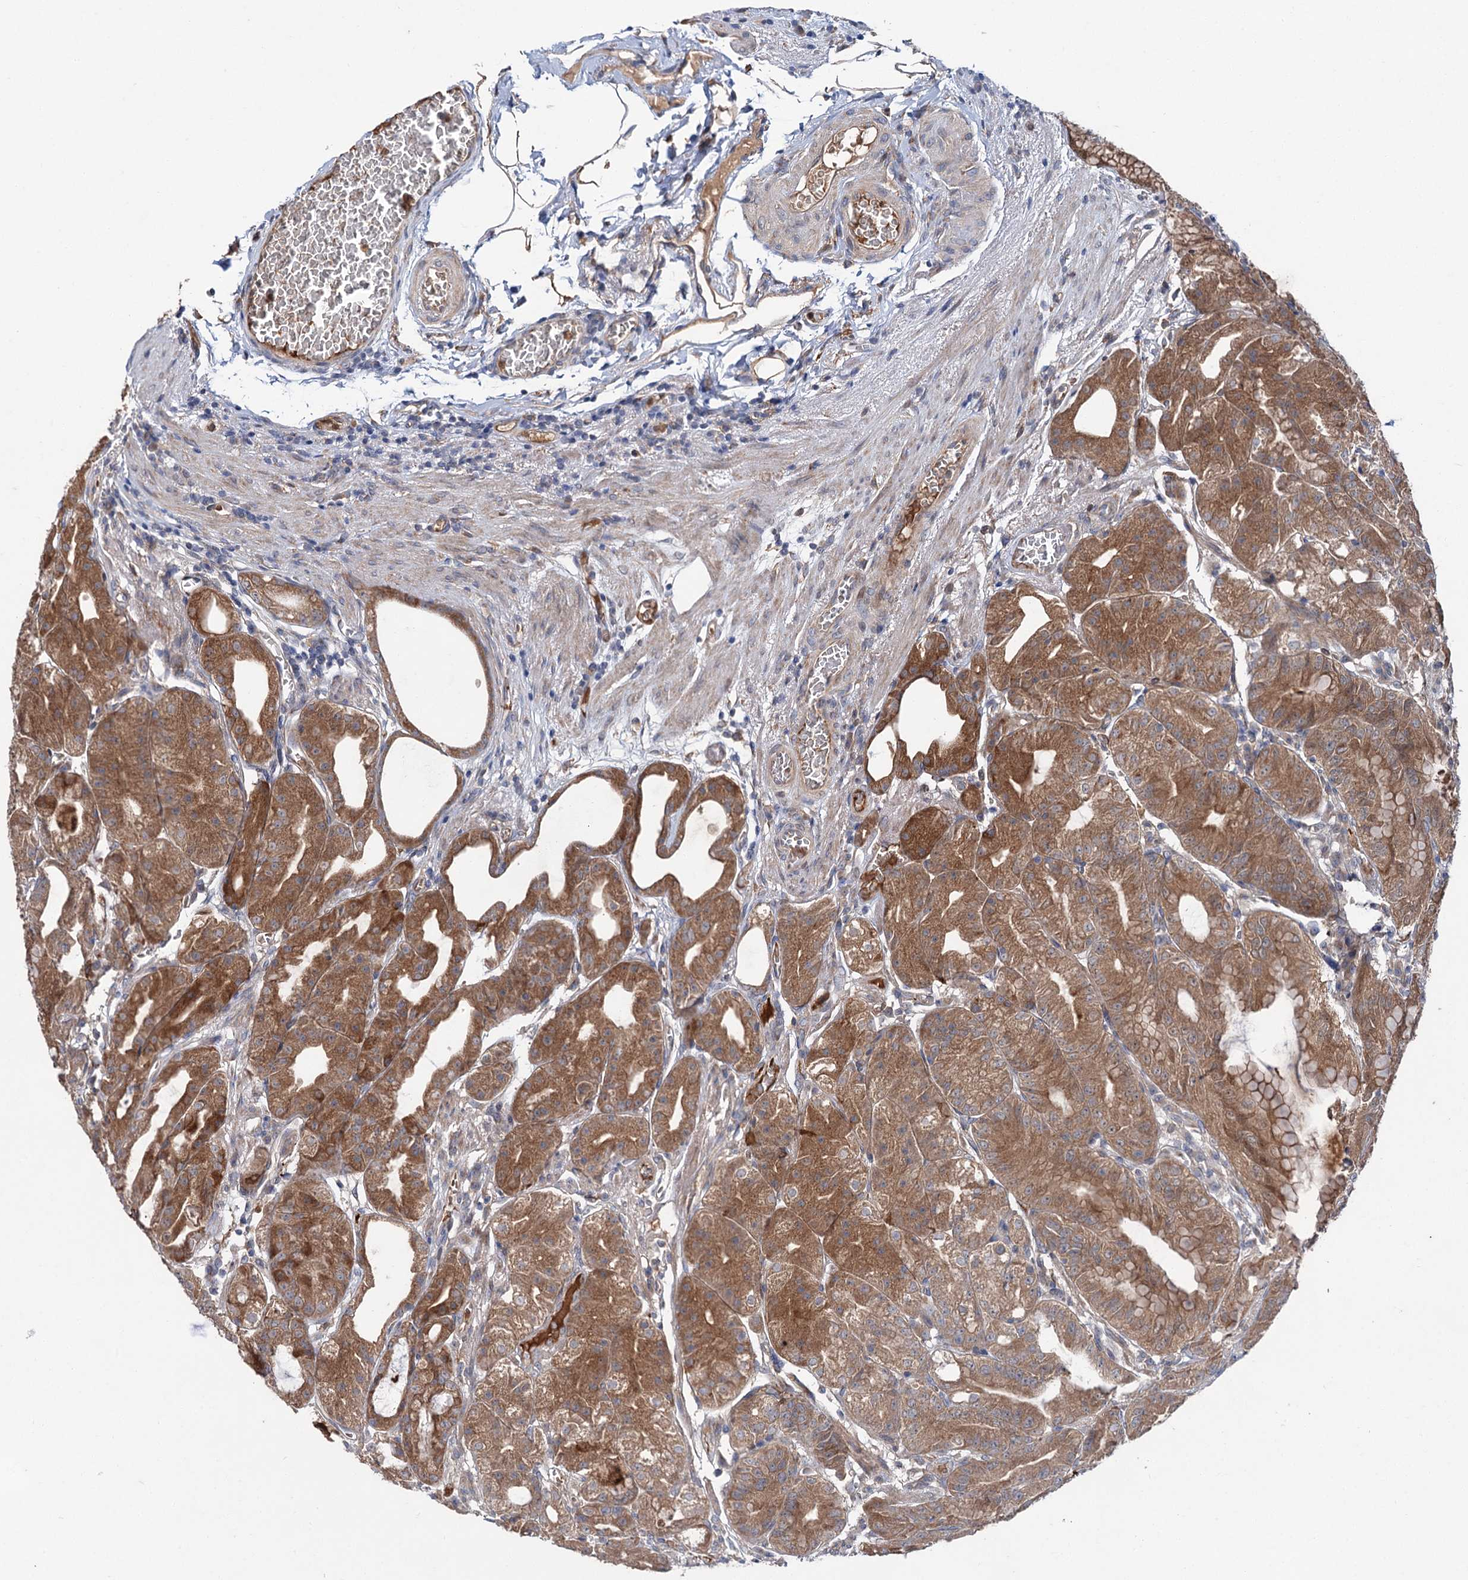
{"staining": {"intensity": "moderate", "quantity": ">75%", "location": "cytoplasmic/membranous"}, "tissue": "stomach", "cell_type": "Glandular cells", "image_type": "normal", "snomed": [{"axis": "morphology", "description": "Normal tissue, NOS"}, {"axis": "topography", "description": "Stomach, upper"}, {"axis": "topography", "description": "Stomach, lower"}], "caption": "An immunohistochemistry photomicrograph of benign tissue is shown. Protein staining in brown highlights moderate cytoplasmic/membranous positivity in stomach within glandular cells.", "gene": "PTPN3", "patient": {"sex": "male", "age": 71}}